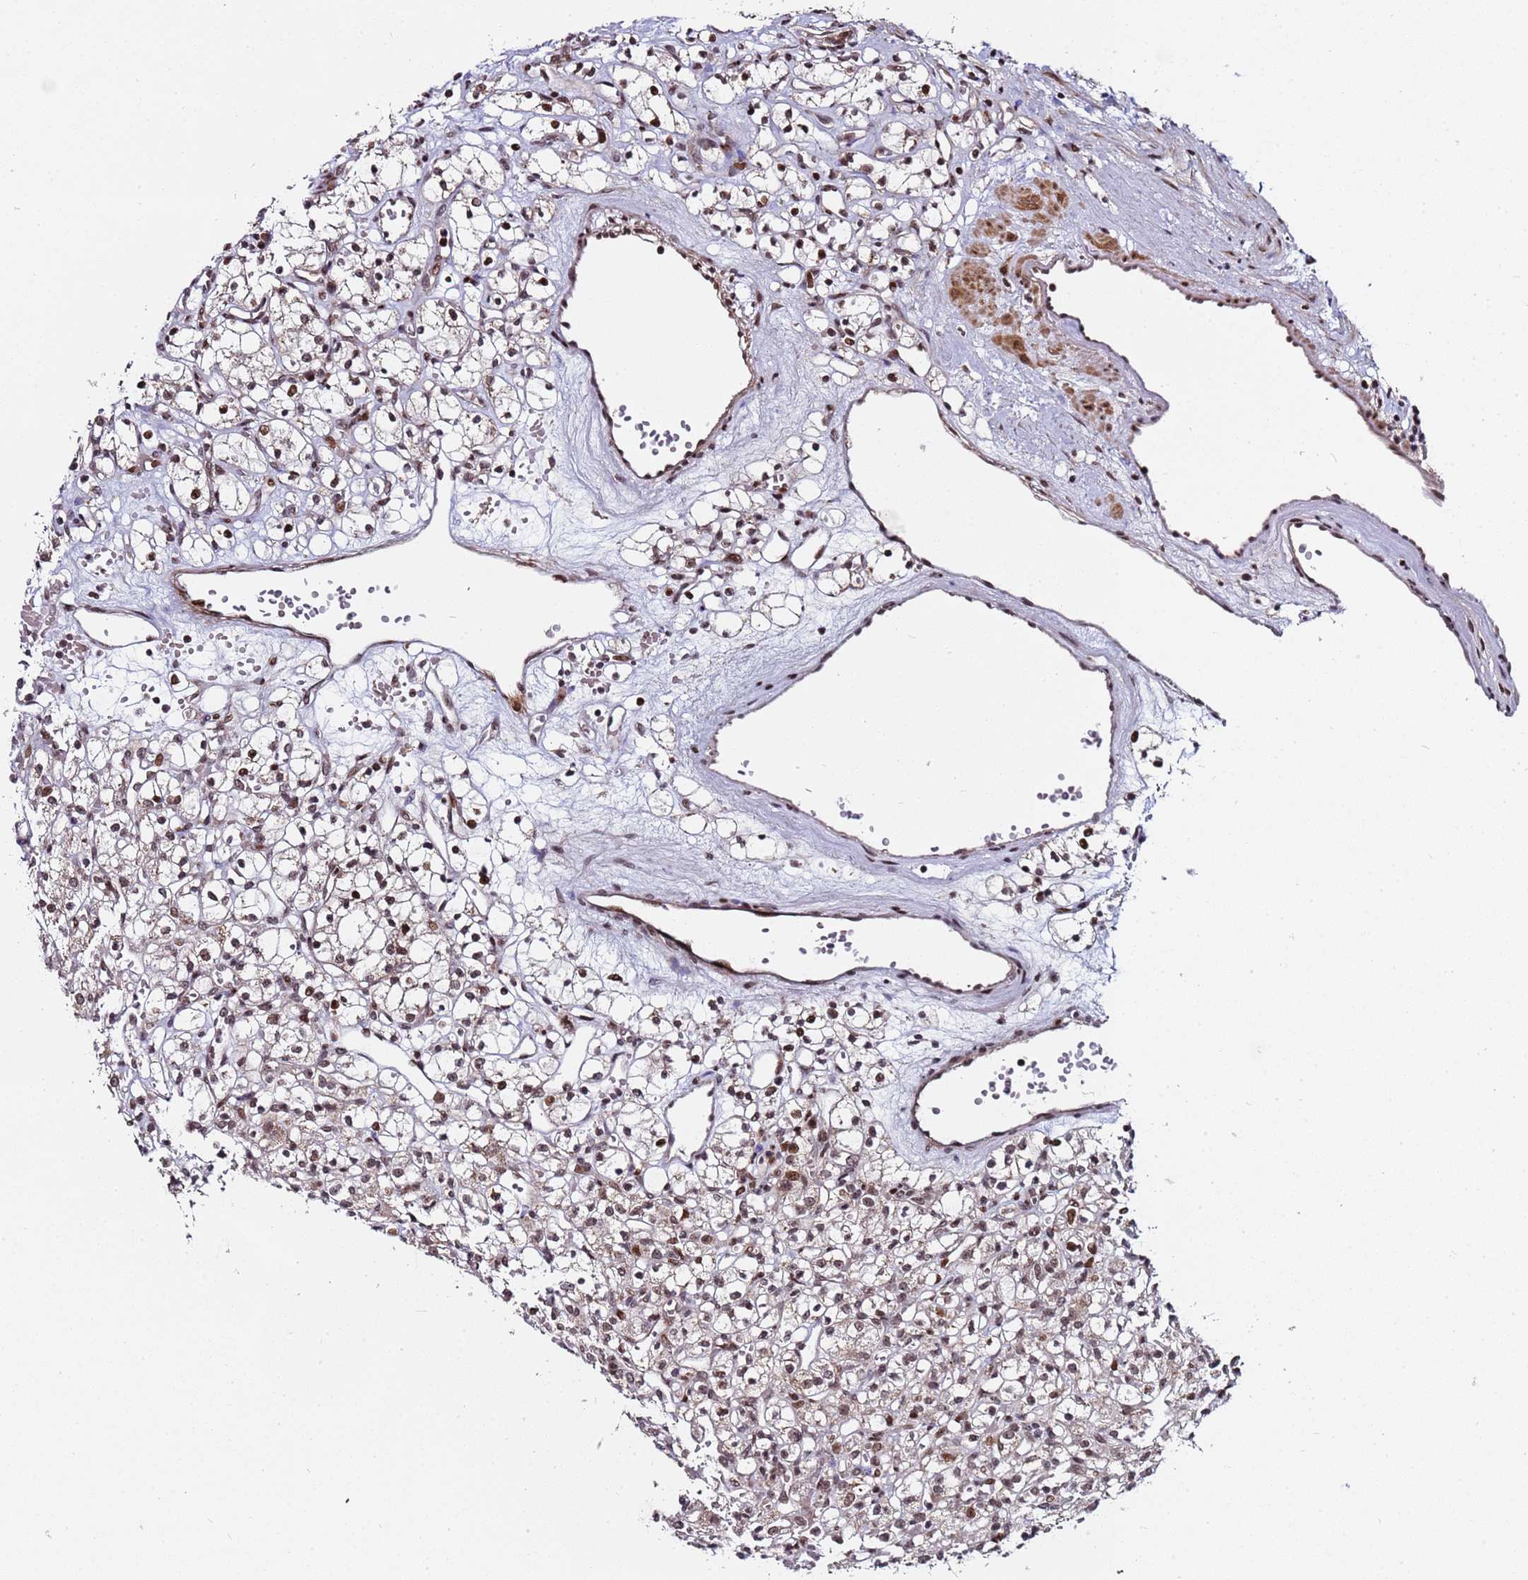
{"staining": {"intensity": "weak", "quantity": "25%-75%", "location": "cytoplasmic/membranous"}, "tissue": "renal cancer", "cell_type": "Tumor cells", "image_type": "cancer", "snomed": [{"axis": "morphology", "description": "Adenocarcinoma, NOS"}, {"axis": "topography", "description": "Kidney"}], "caption": "Renal adenocarcinoma tissue exhibits weak cytoplasmic/membranous staining in approximately 25%-75% of tumor cells", "gene": "PPM1H", "patient": {"sex": "female", "age": 59}}